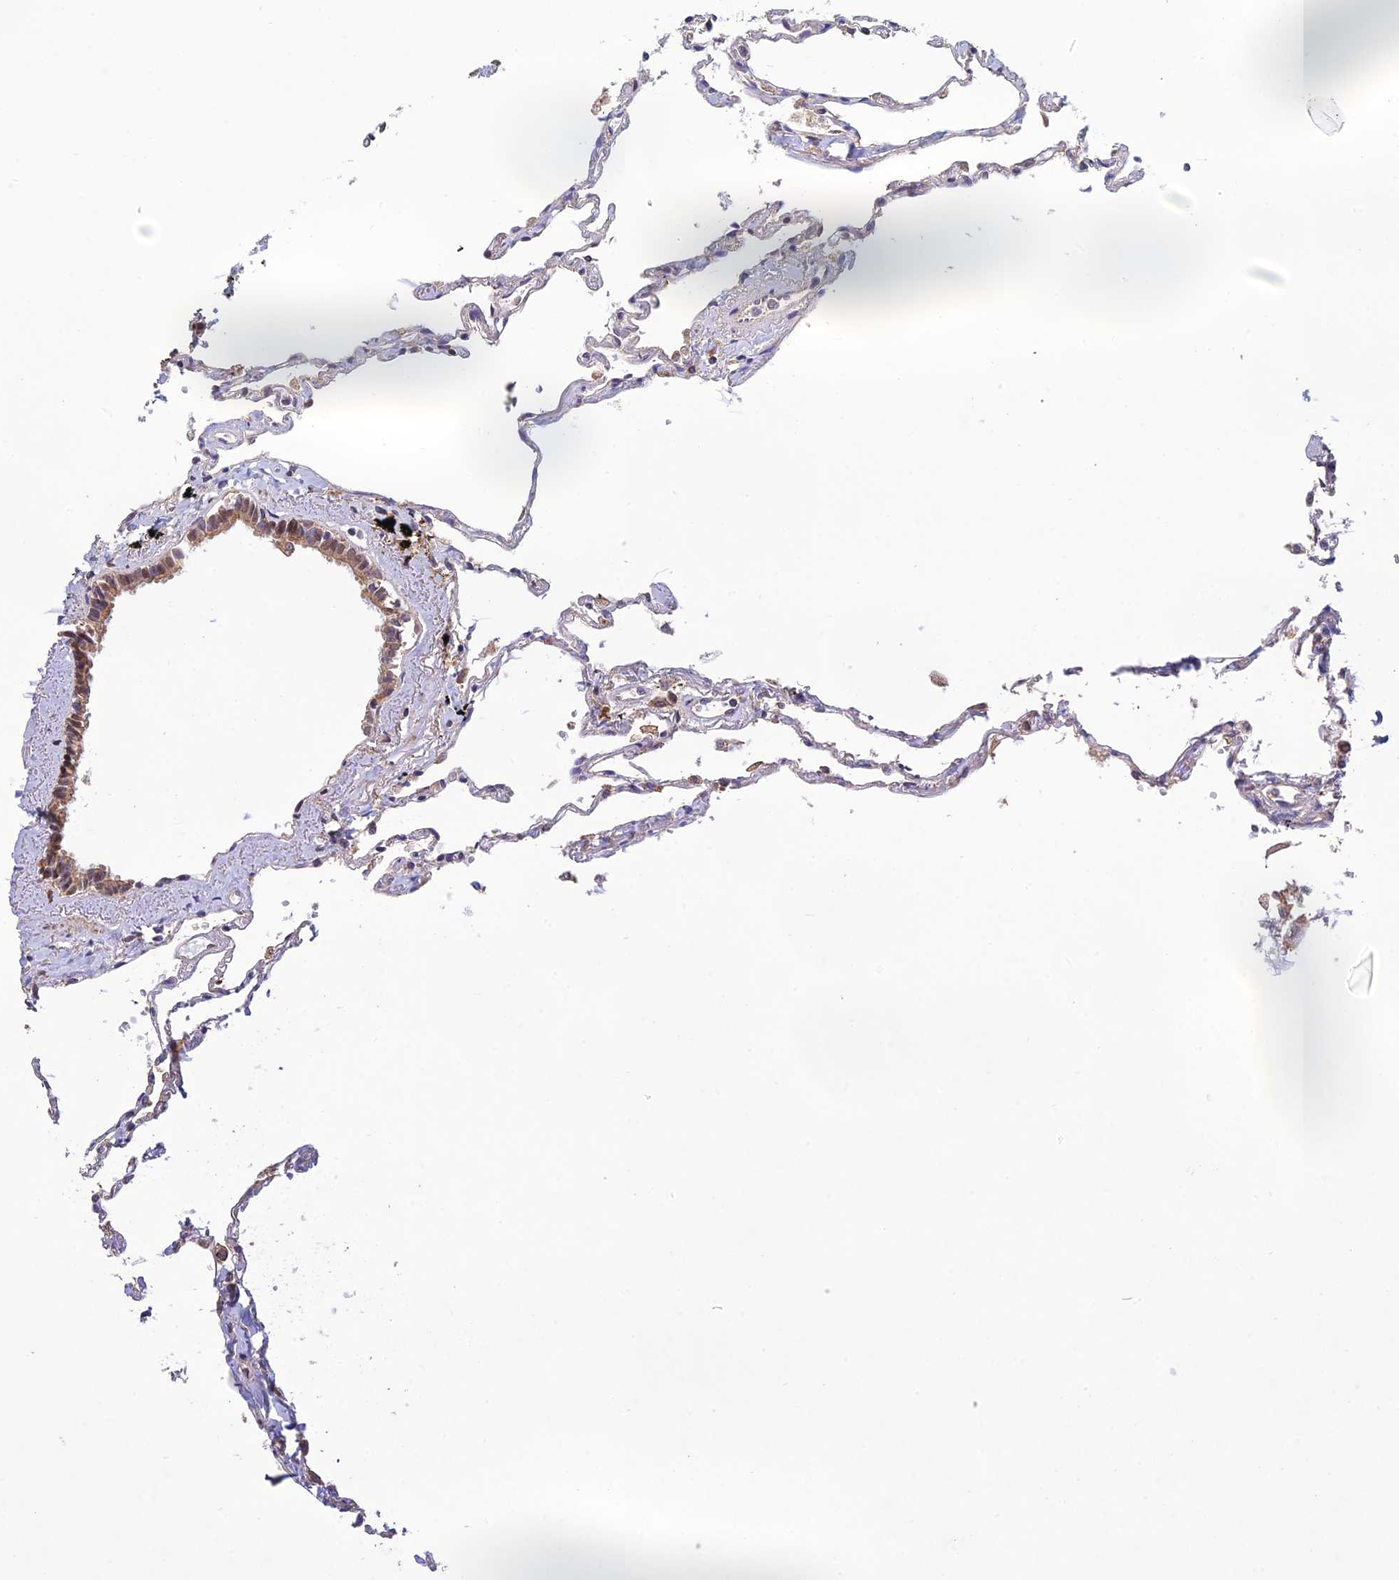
{"staining": {"intensity": "moderate", "quantity": "<25%", "location": "cytoplasmic/membranous,nuclear"}, "tissue": "lung", "cell_type": "Alveolar cells", "image_type": "normal", "snomed": [{"axis": "morphology", "description": "Normal tissue, NOS"}, {"axis": "topography", "description": "Lung"}], "caption": "Alveolar cells exhibit low levels of moderate cytoplasmic/membranous,nuclear staining in approximately <25% of cells in normal human lung.", "gene": "MRNIP", "patient": {"sex": "female", "age": 67}}